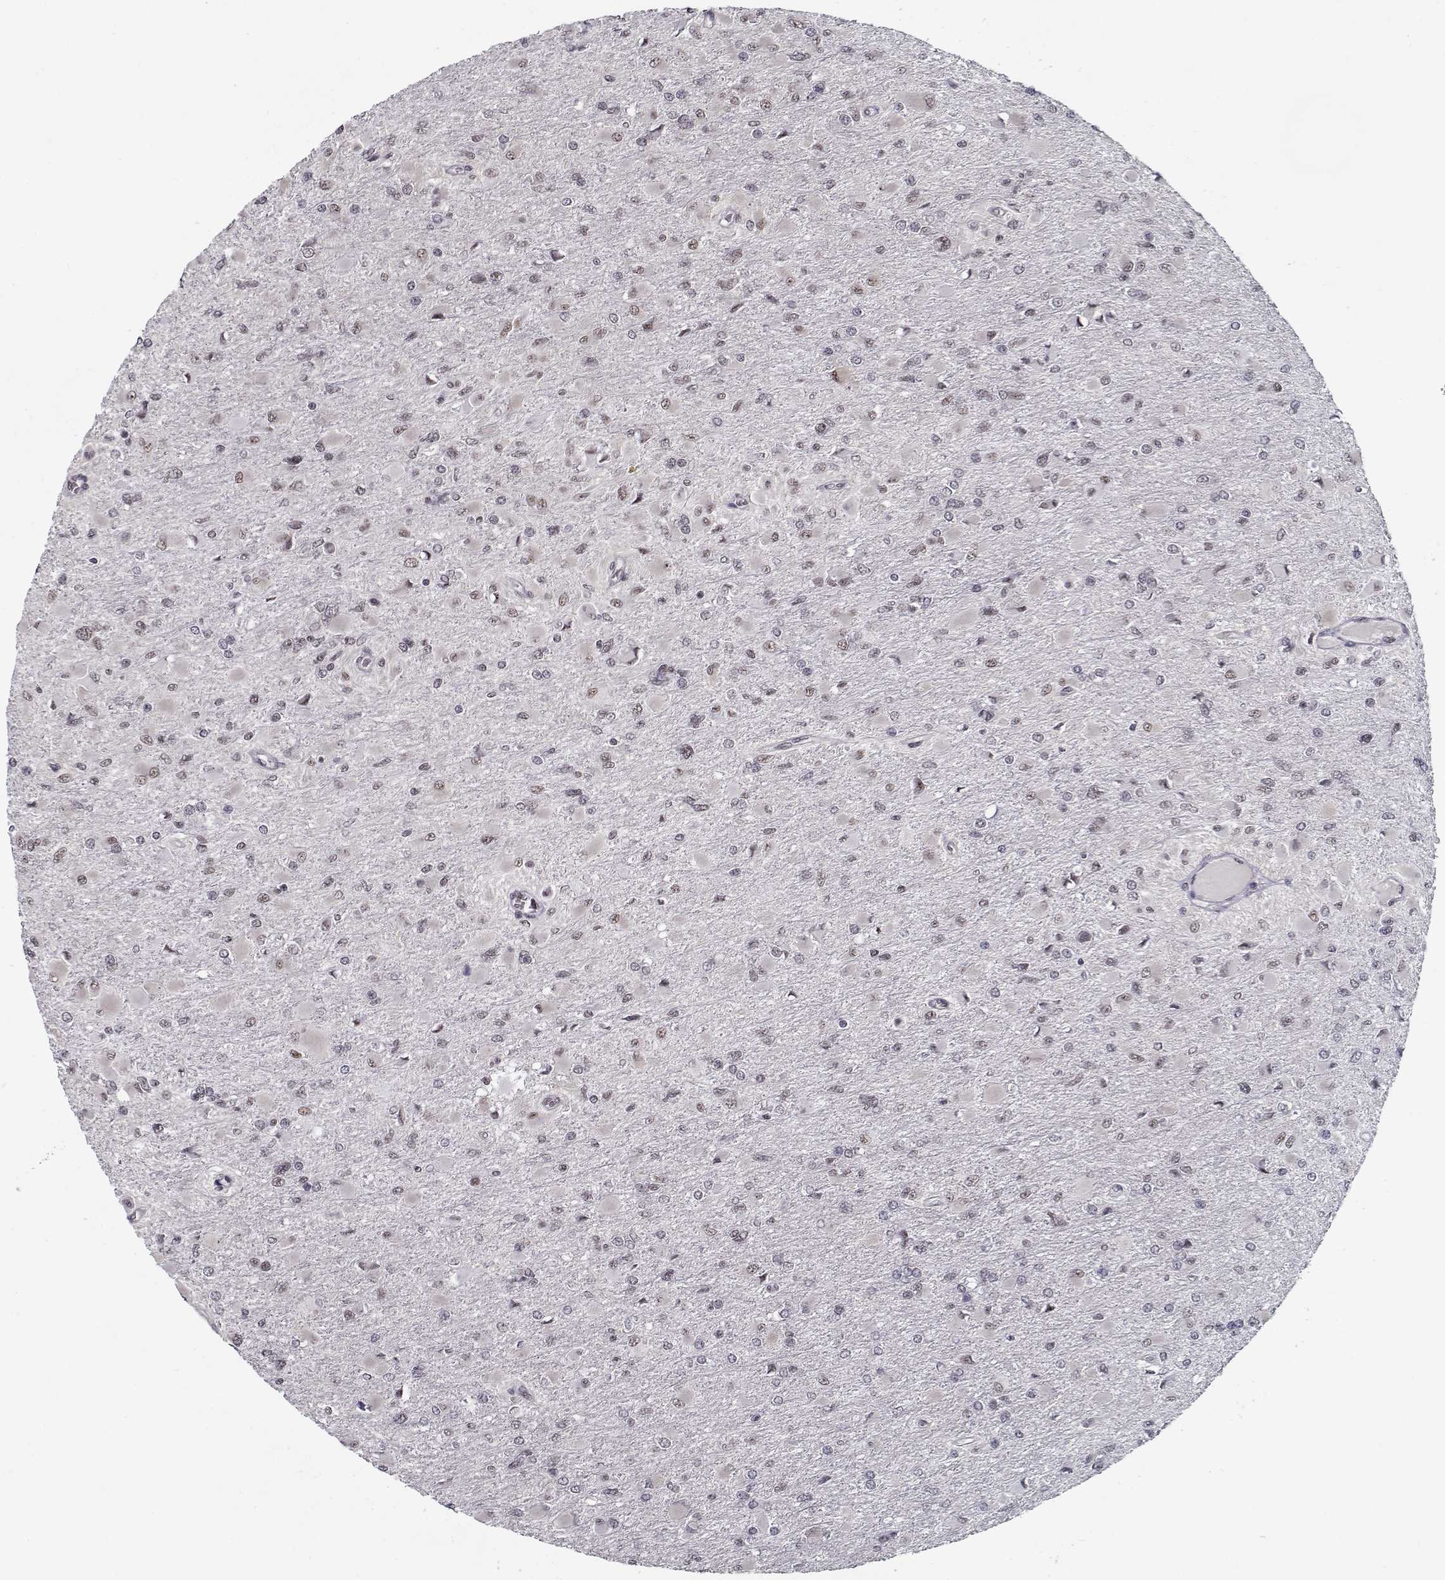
{"staining": {"intensity": "negative", "quantity": "none", "location": "none"}, "tissue": "glioma", "cell_type": "Tumor cells", "image_type": "cancer", "snomed": [{"axis": "morphology", "description": "Glioma, malignant, High grade"}, {"axis": "topography", "description": "Cerebral cortex"}], "caption": "Immunohistochemistry (IHC) histopathology image of neoplastic tissue: human glioma stained with DAB (3,3'-diaminobenzidine) shows no significant protein staining in tumor cells.", "gene": "TESPA1", "patient": {"sex": "female", "age": 36}}